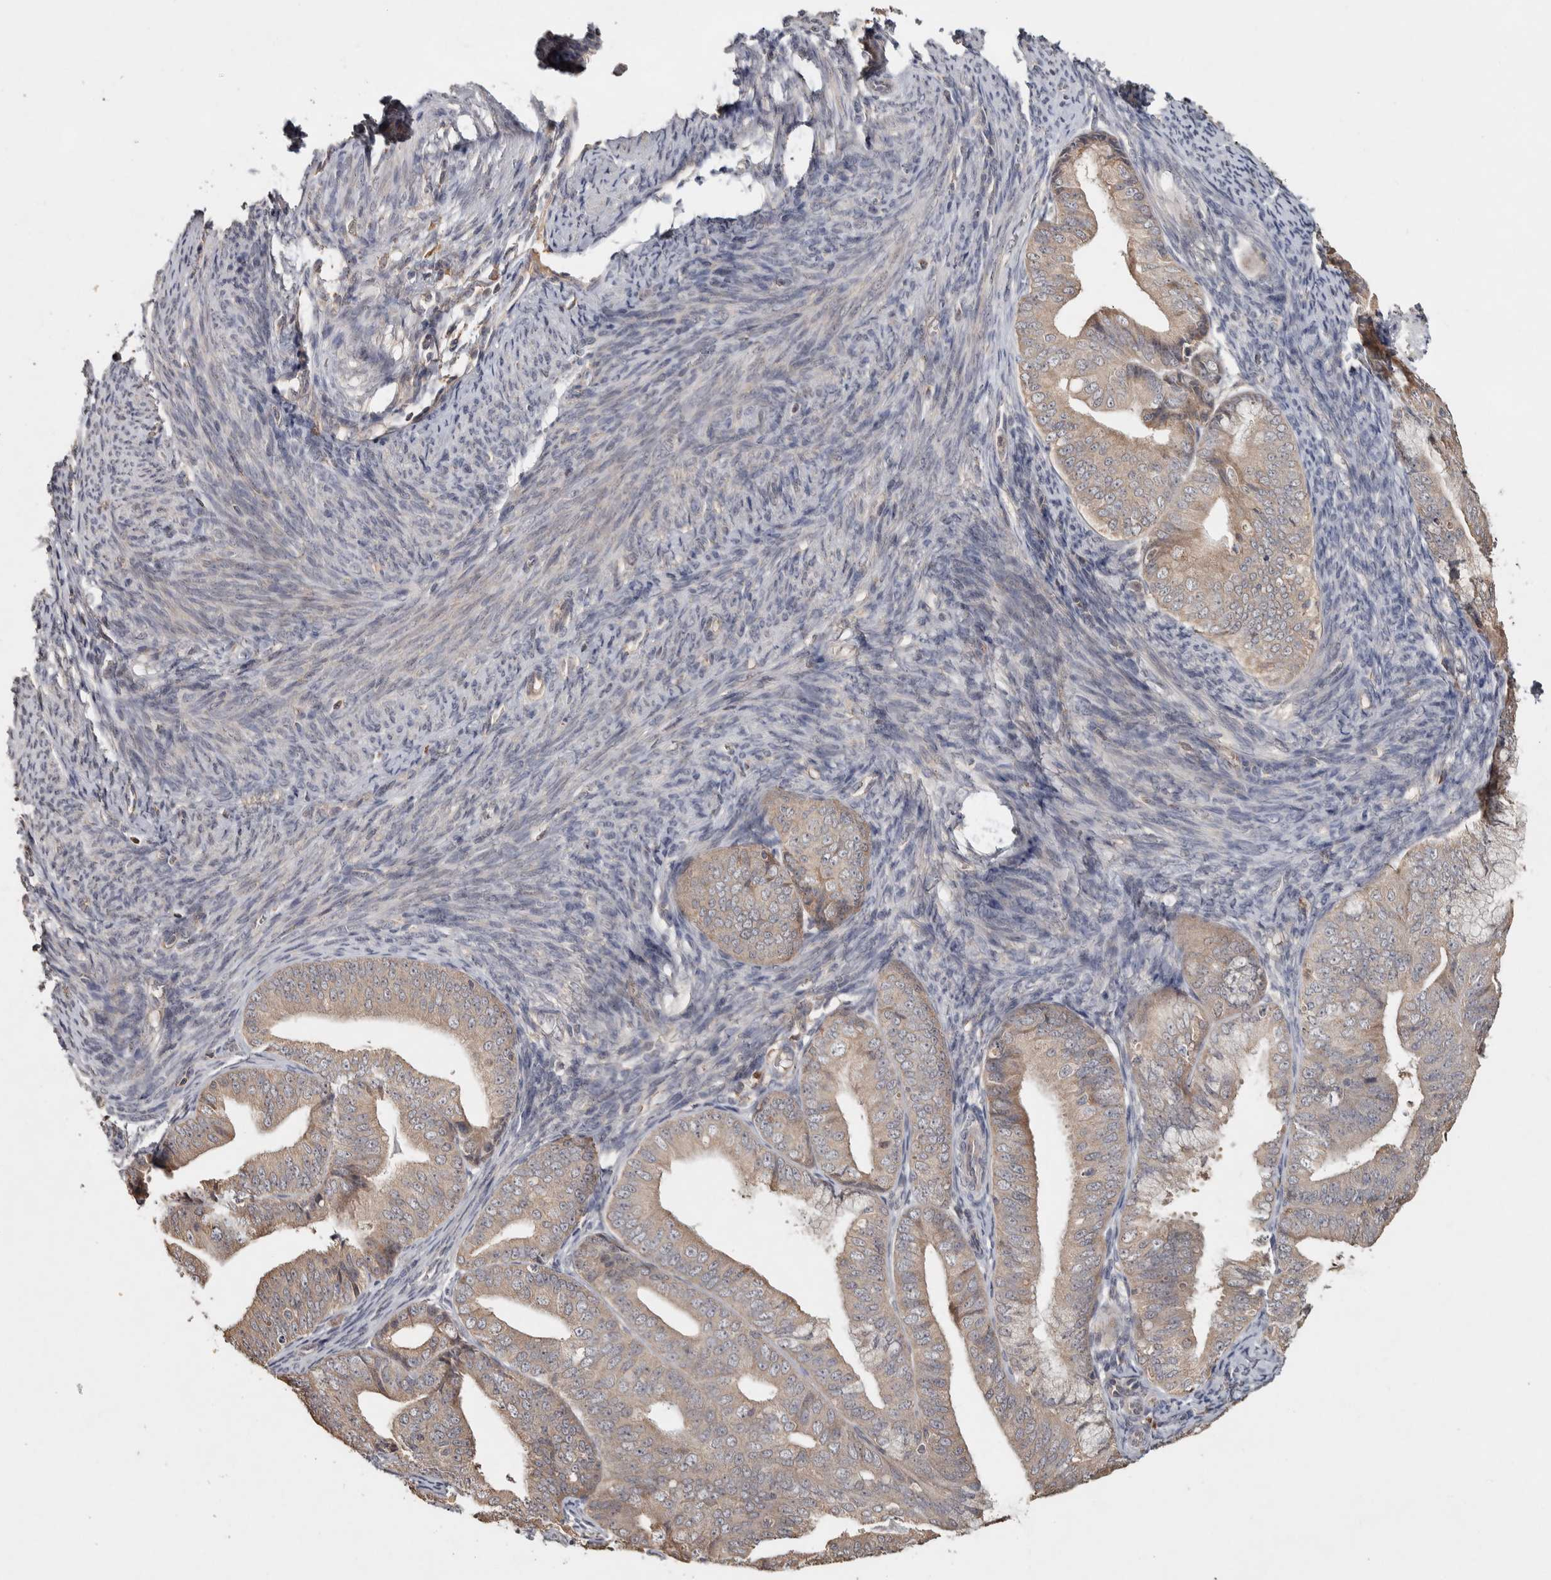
{"staining": {"intensity": "weak", "quantity": ">75%", "location": "cytoplasmic/membranous"}, "tissue": "endometrial cancer", "cell_type": "Tumor cells", "image_type": "cancer", "snomed": [{"axis": "morphology", "description": "Adenocarcinoma, NOS"}, {"axis": "topography", "description": "Endometrium"}], "caption": "IHC photomicrograph of endometrial adenocarcinoma stained for a protein (brown), which shows low levels of weak cytoplasmic/membranous positivity in about >75% of tumor cells.", "gene": "EIF3H", "patient": {"sex": "female", "age": 63}}